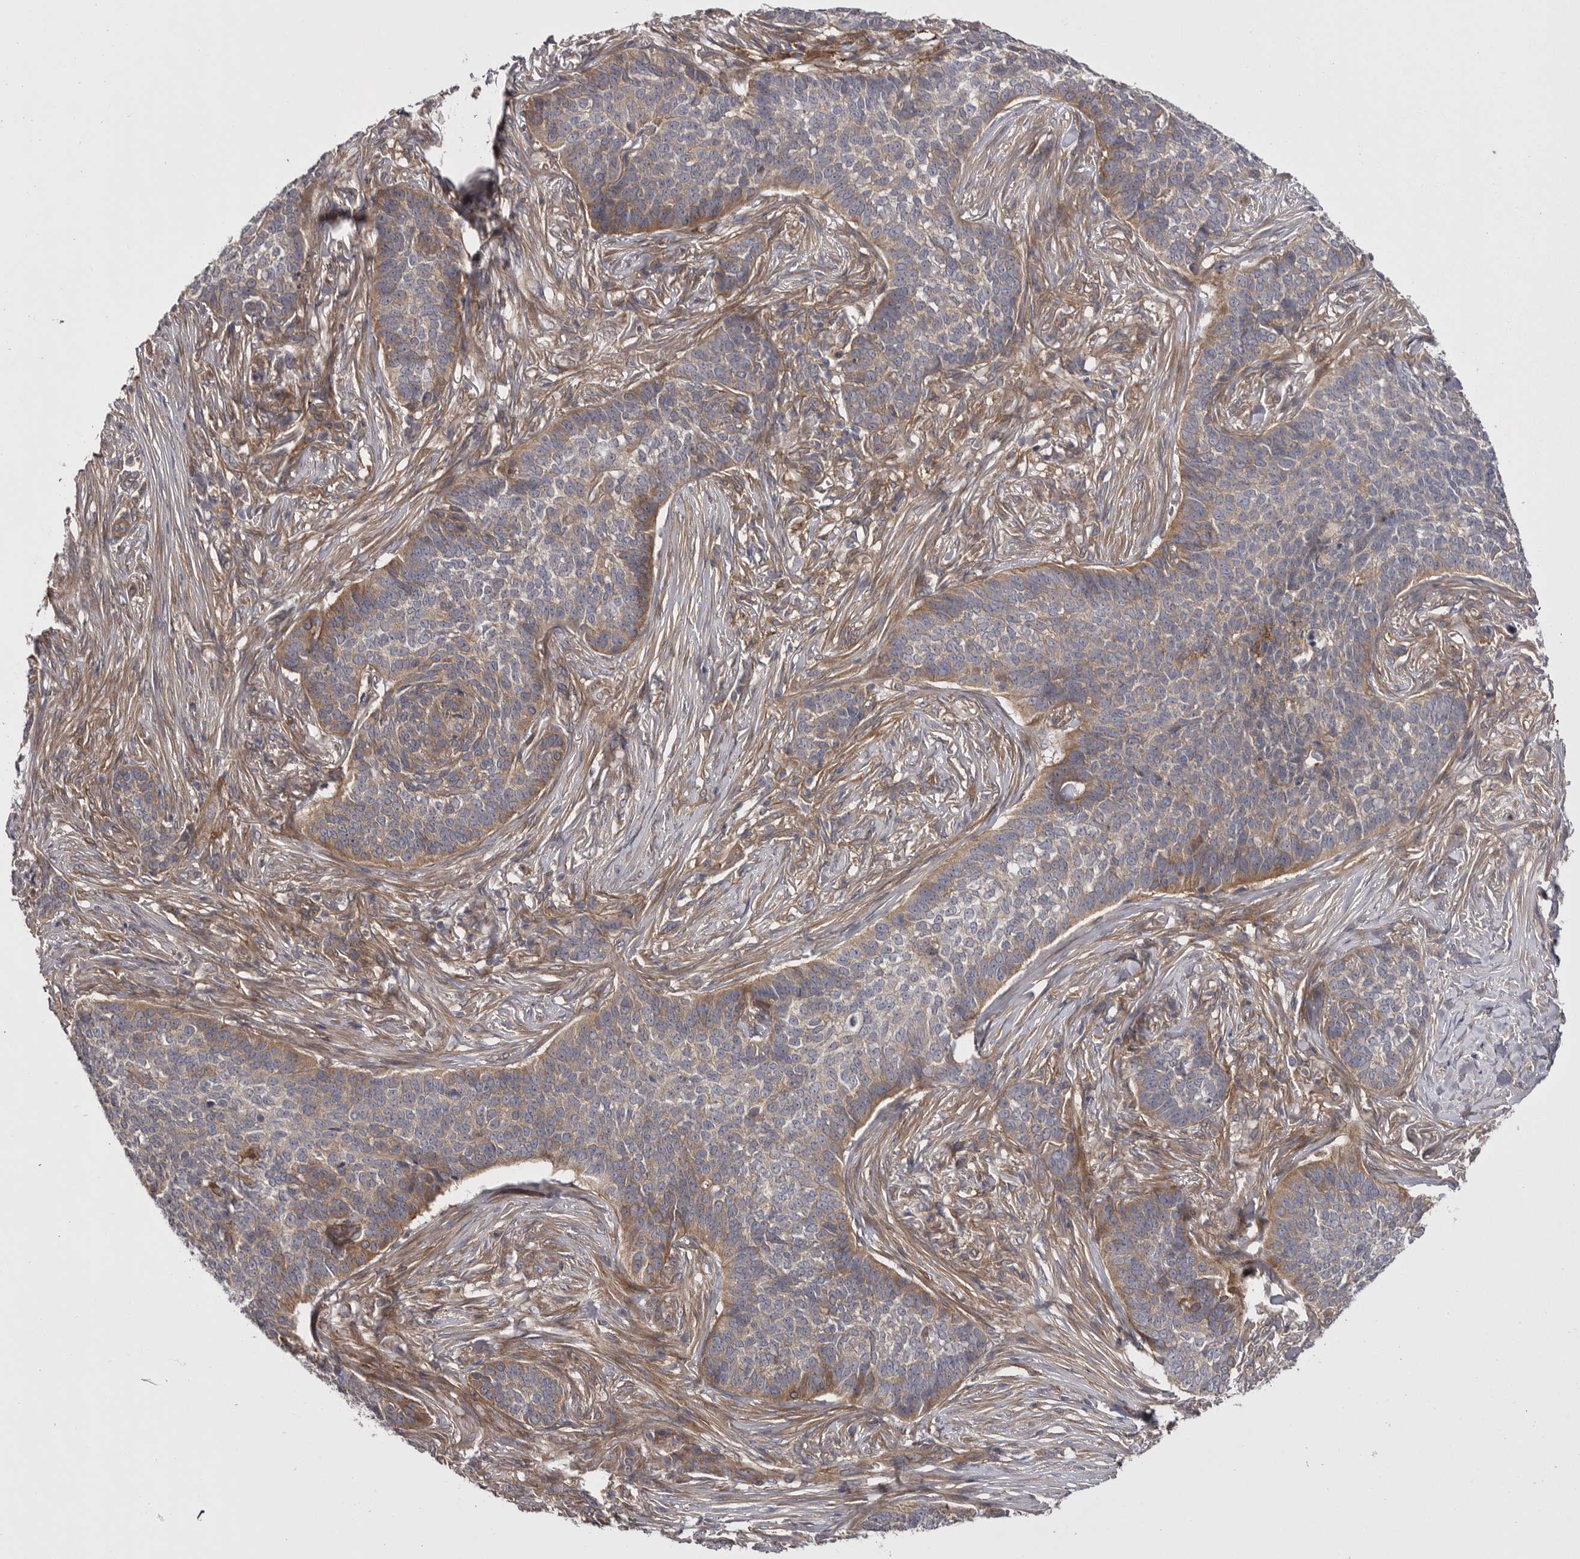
{"staining": {"intensity": "moderate", "quantity": "<25%", "location": "cytoplasmic/membranous"}, "tissue": "skin cancer", "cell_type": "Tumor cells", "image_type": "cancer", "snomed": [{"axis": "morphology", "description": "Basal cell carcinoma"}, {"axis": "topography", "description": "Skin"}], "caption": "Immunohistochemistry image of neoplastic tissue: skin cancer stained using immunohistochemistry (IHC) shows low levels of moderate protein expression localized specifically in the cytoplasmic/membranous of tumor cells, appearing as a cytoplasmic/membranous brown color.", "gene": "OSBPL9", "patient": {"sex": "male", "age": 85}}